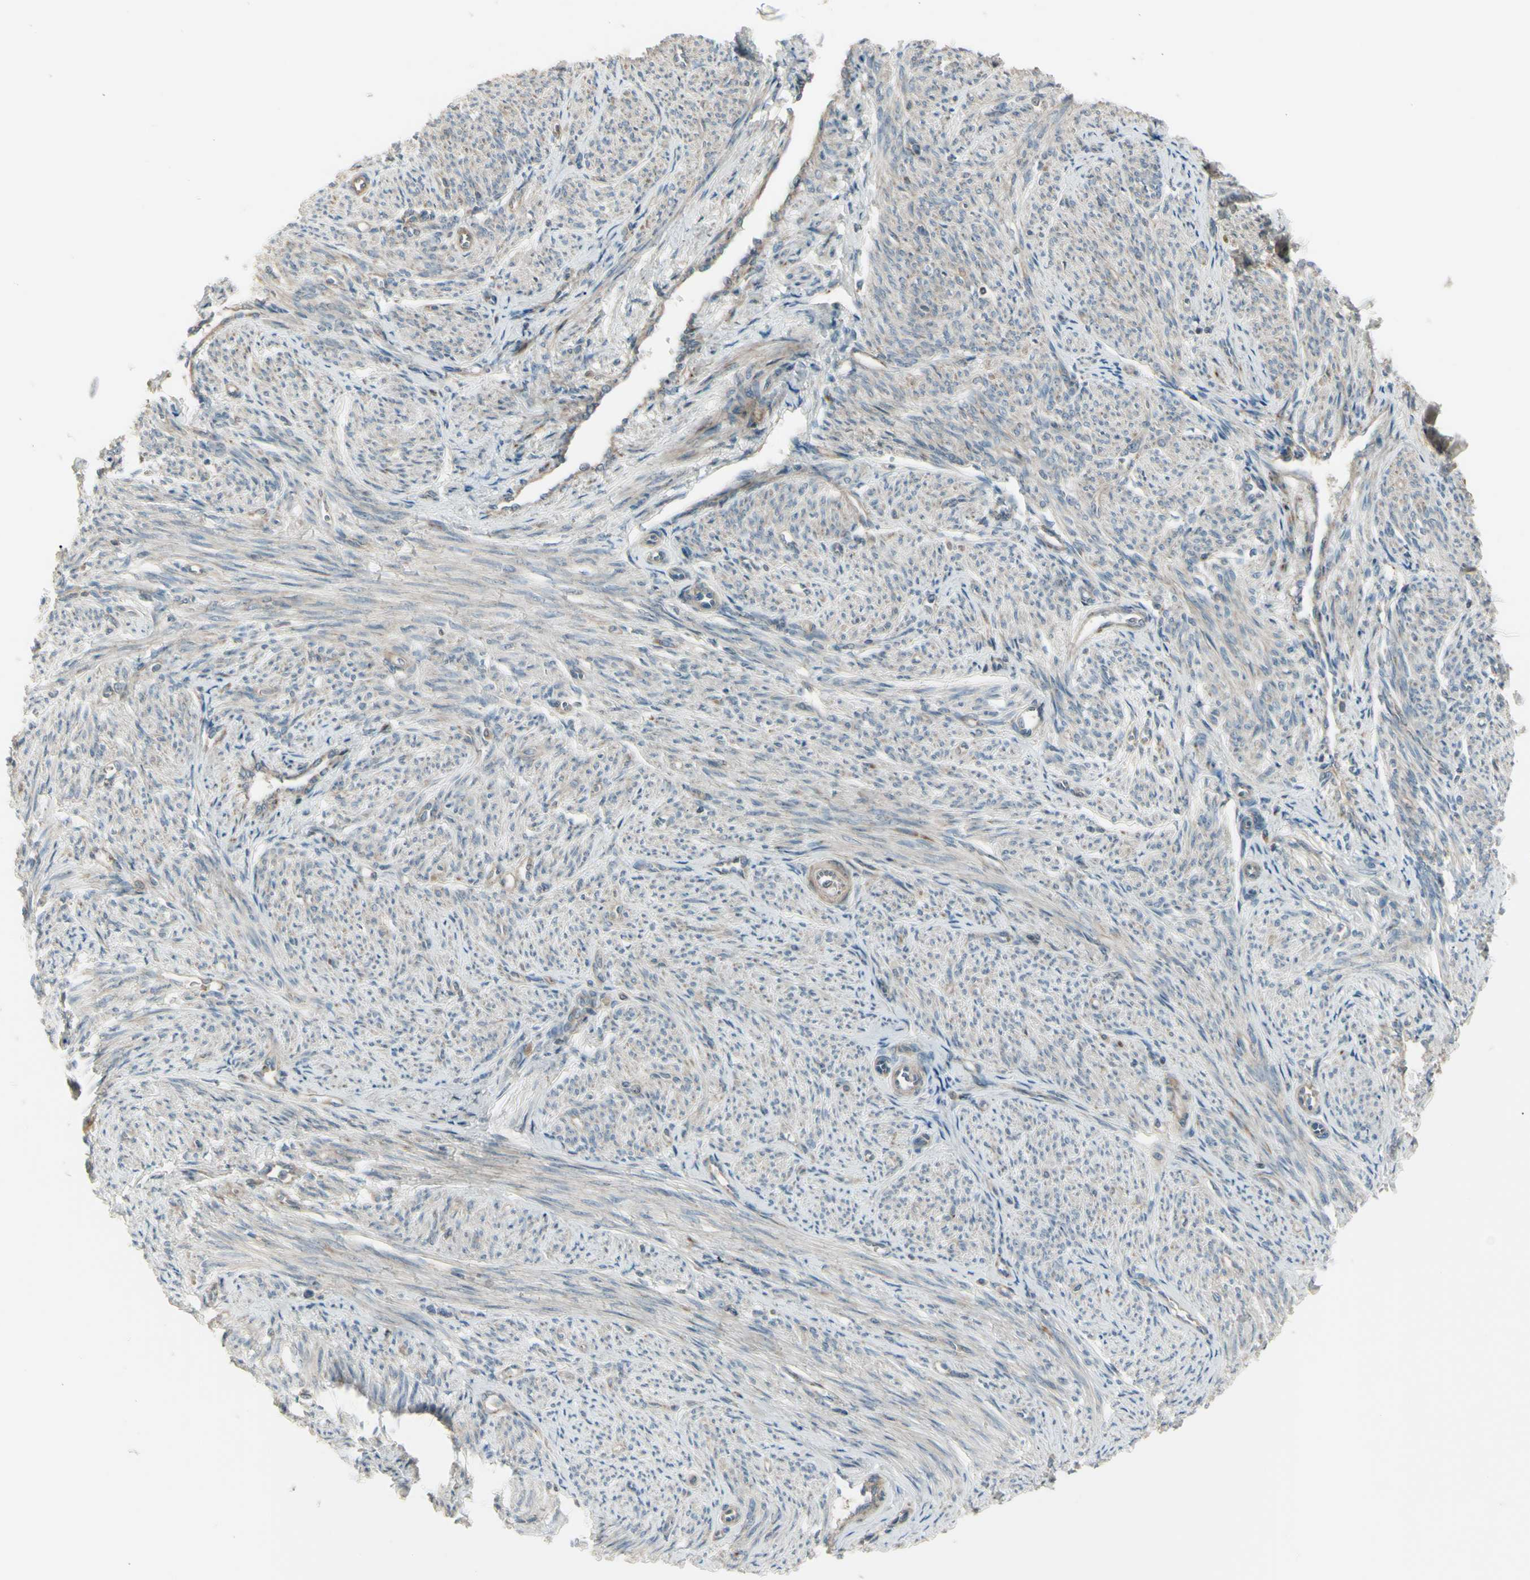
{"staining": {"intensity": "moderate", "quantity": "25%-75%", "location": "cytoplasmic/membranous"}, "tissue": "smooth muscle", "cell_type": "Smooth muscle cells", "image_type": "normal", "snomed": [{"axis": "morphology", "description": "Normal tissue, NOS"}, {"axis": "topography", "description": "Smooth muscle"}], "caption": "The photomicrograph shows staining of benign smooth muscle, revealing moderate cytoplasmic/membranous protein staining (brown color) within smooth muscle cells. (Stains: DAB (3,3'-diaminobenzidine) in brown, nuclei in blue, Microscopy: brightfield microscopy at high magnification).", "gene": "OSTM1", "patient": {"sex": "female", "age": 65}}